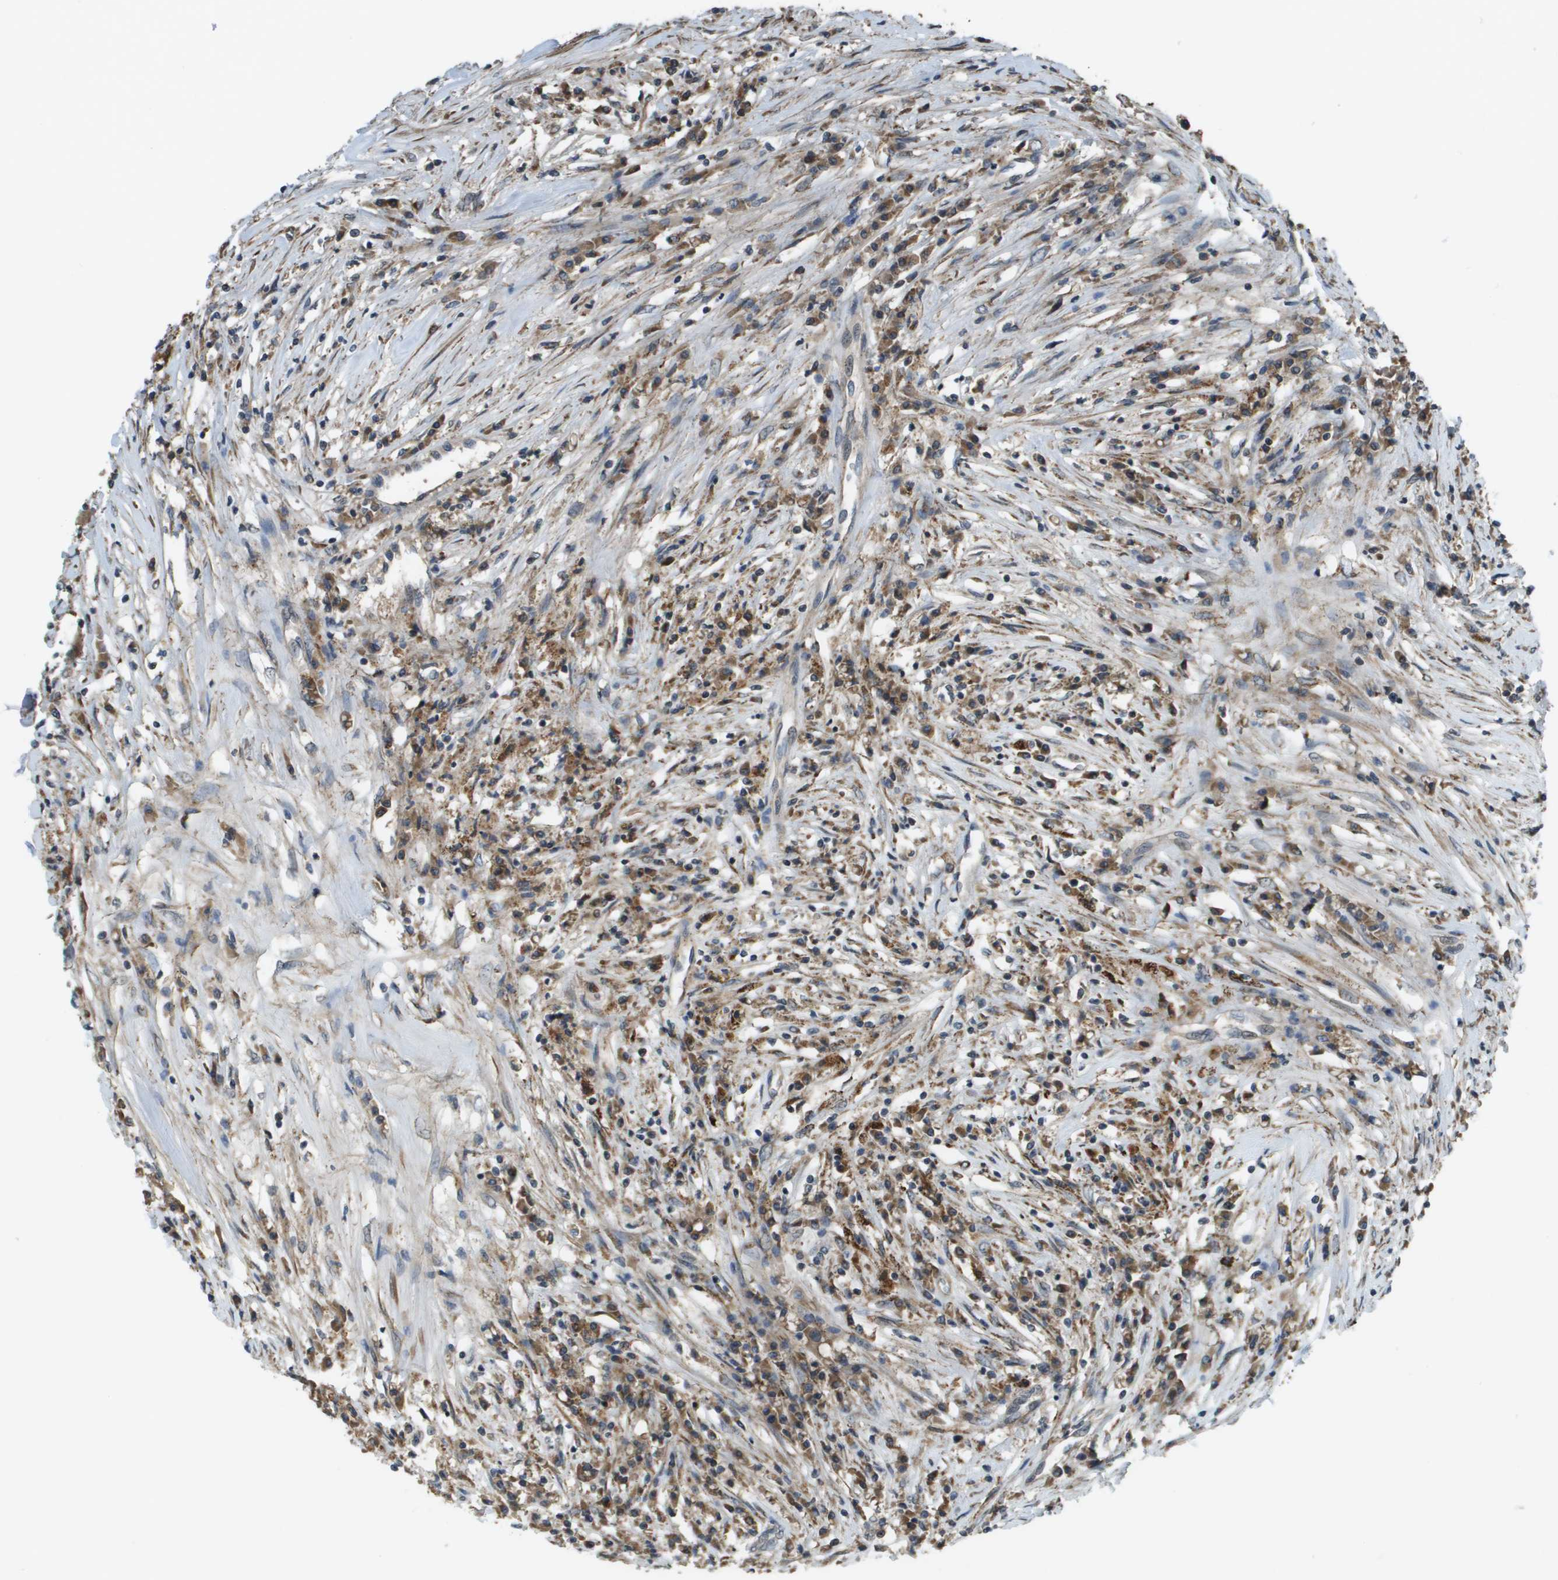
{"staining": {"intensity": "moderate", "quantity": ">75%", "location": "cytoplasmic/membranous"}, "tissue": "colorectal cancer", "cell_type": "Tumor cells", "image_type": "cancer", "snomed": [{"axis": "morphology", "description": "Adenocarcinoma, NOS"}, {"axis": "topography", "description": "Rectum"}], "caption": "Protein analysis of colorectal cancer (adenocarcinoma) tissue exhibits moderate cytoplasmic/membranous staining in approximately >75% of tumor cells.", "gene": "CDKN2C", "patient": {"sex": "male", "age": 63}}